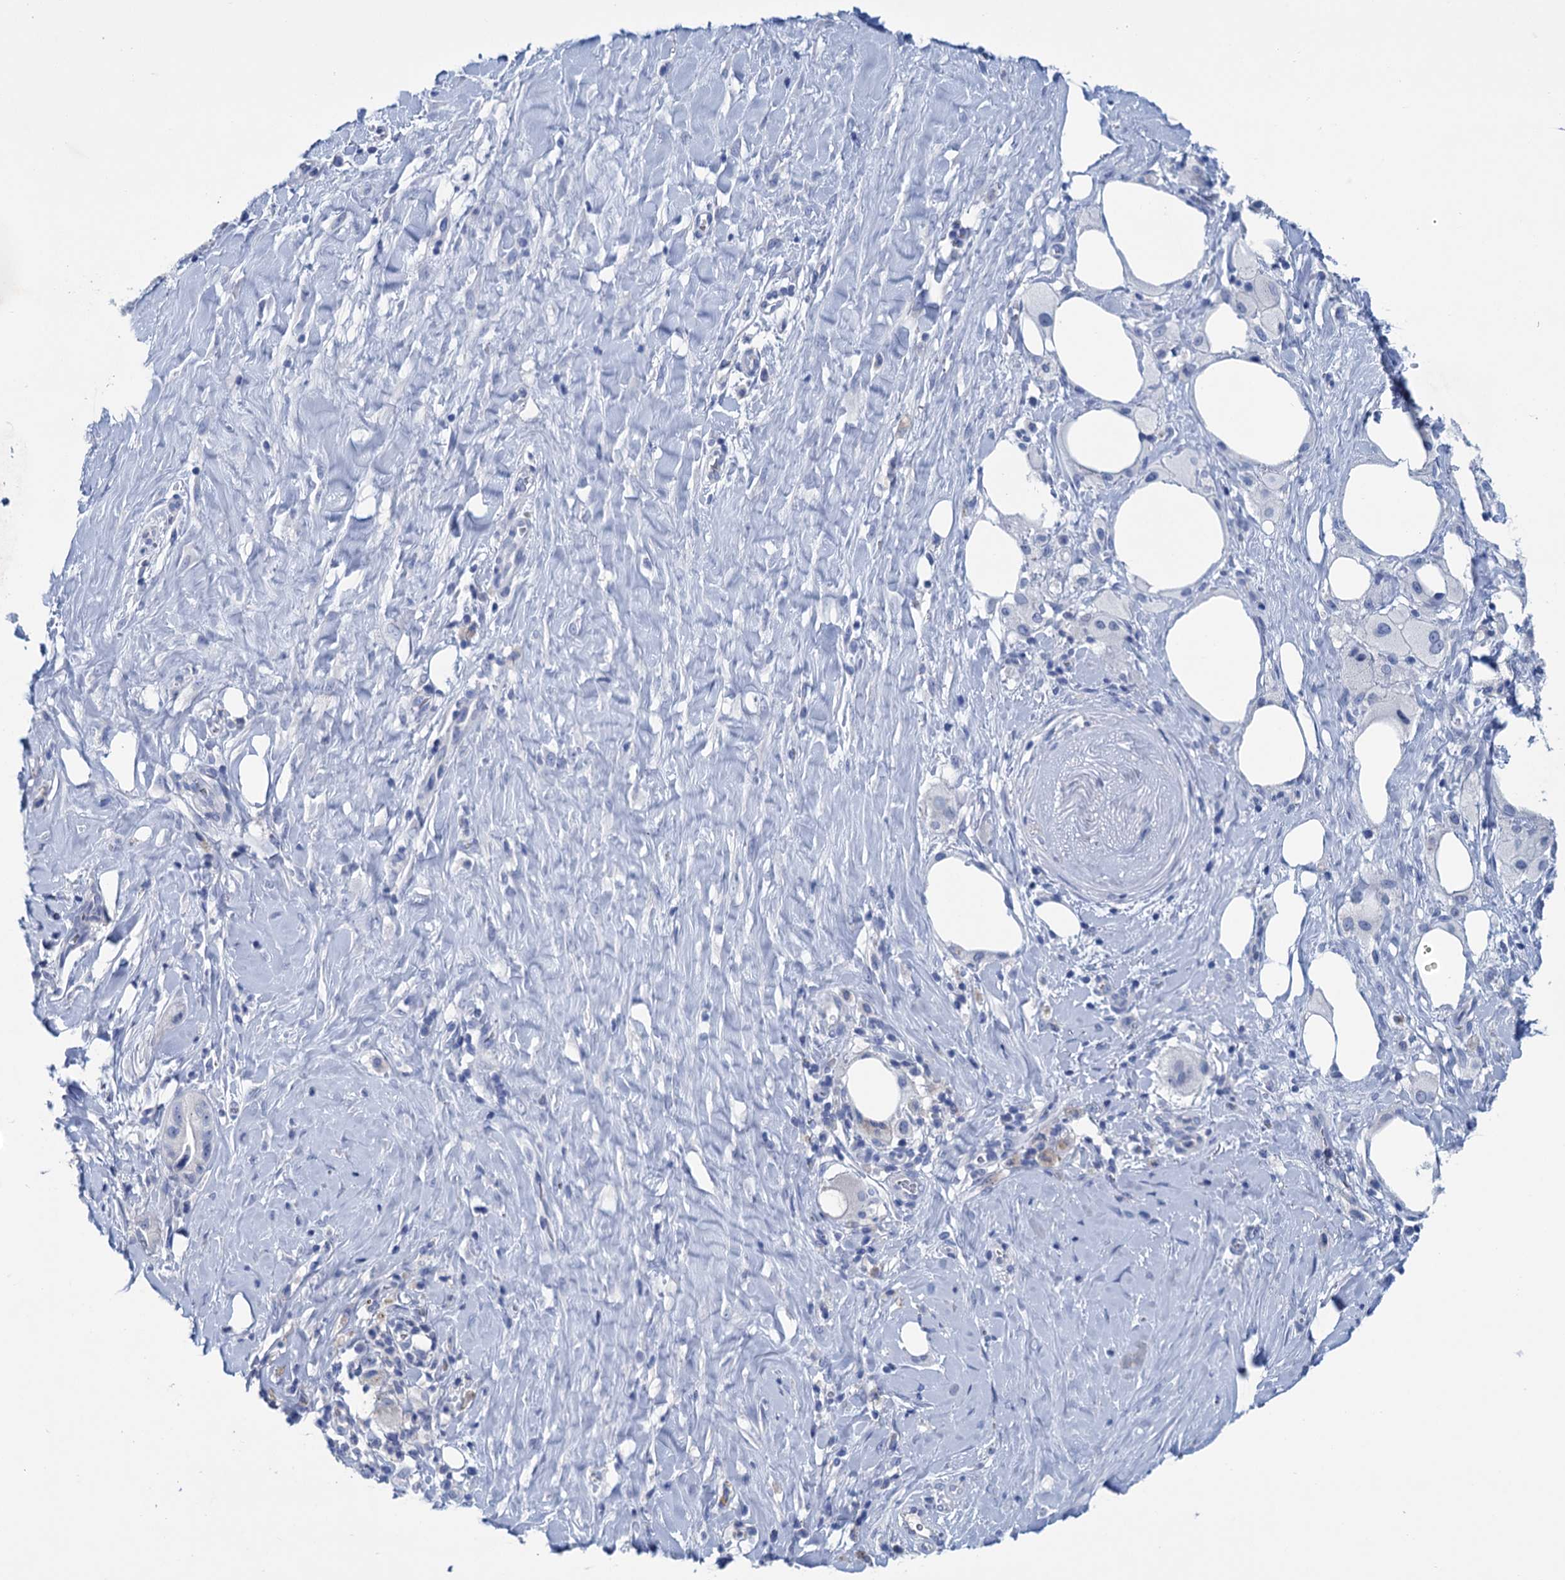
{"staining": {"intensity": "negative", "quantity": "none", "location": "none"}, "tissue": "pancreatic cancer", "cell_type": "Tumor cells", "image_type": "cancer", "snomed": [{"axis": "morphology", "description": "Adenocarcinoma, NOS"}, {"axis": "topography", "description": "Pancreas"}], "caption": "This is a photomicrograph of IHC staining of pancreatic cancer (adenocarcinoma), which shows no staining in tumor cells.", "gene": "MYOZ3", "patient": {"sex": "male", "age": 58}}